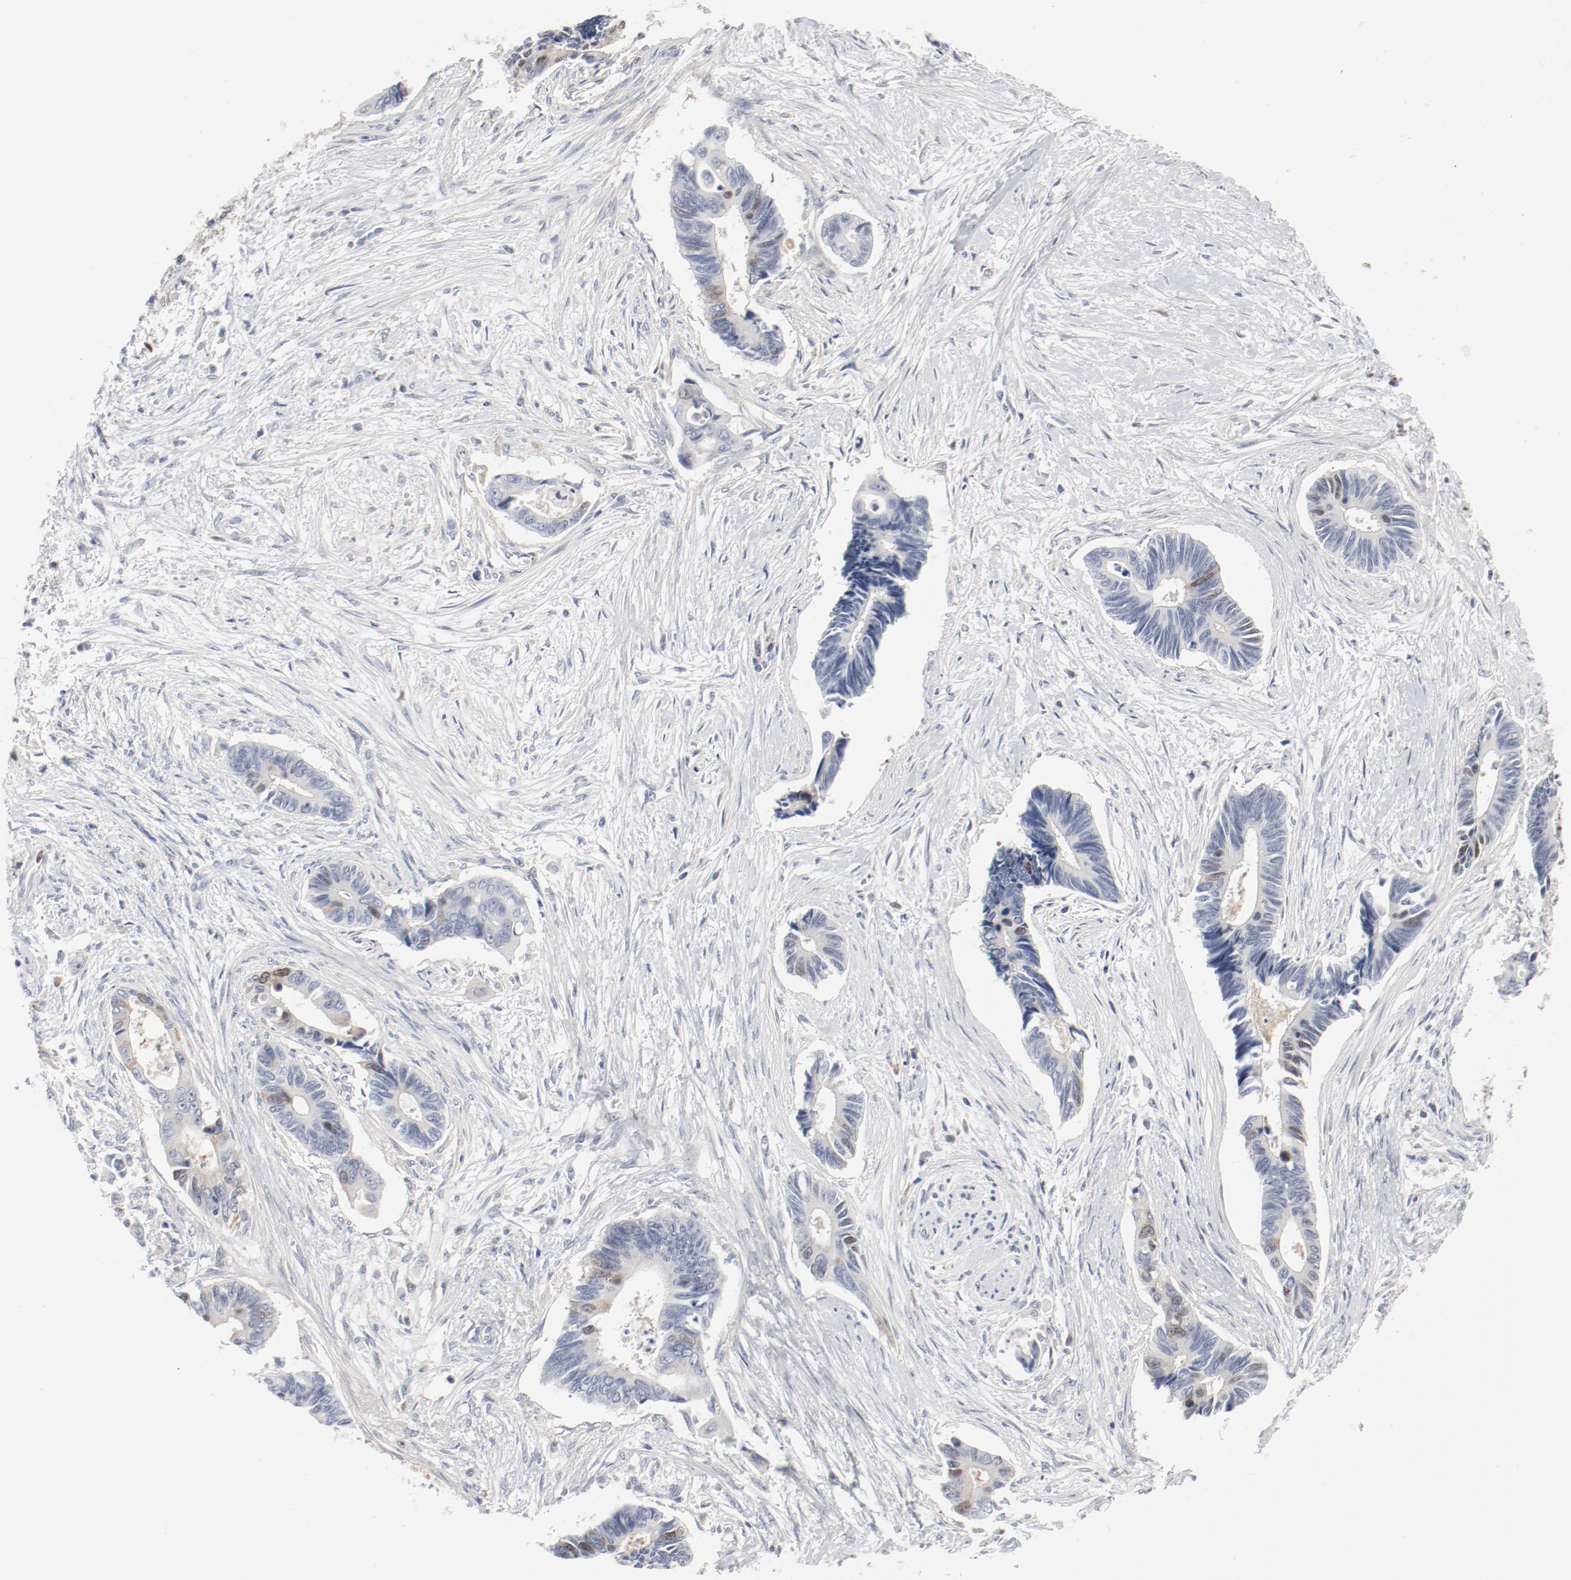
{"staining": {"intensity": "moderate", "quantity": "<25%", "location": "nuclear"}, "tissue": "pancreatic cancer", "cell_type": "Tumor cells", "image_type": "cancer", "snomed": [{"axis": "morphology", "description": "Adenocarcinoma, NOS"}, {"axis": "topography", "description": "Pancreas"}], "caption": "This photomicrograph exhibits adenocarcinoma (pancreatic) stained with immunohistochemistry (IHC) to label a protein in brown. The nuclear of tumor cells show moderate positivity for the protein. Nuclei are counter-stained blue.", "gene": "CDK1", "patient": {"sex": "female", "age": 70}}